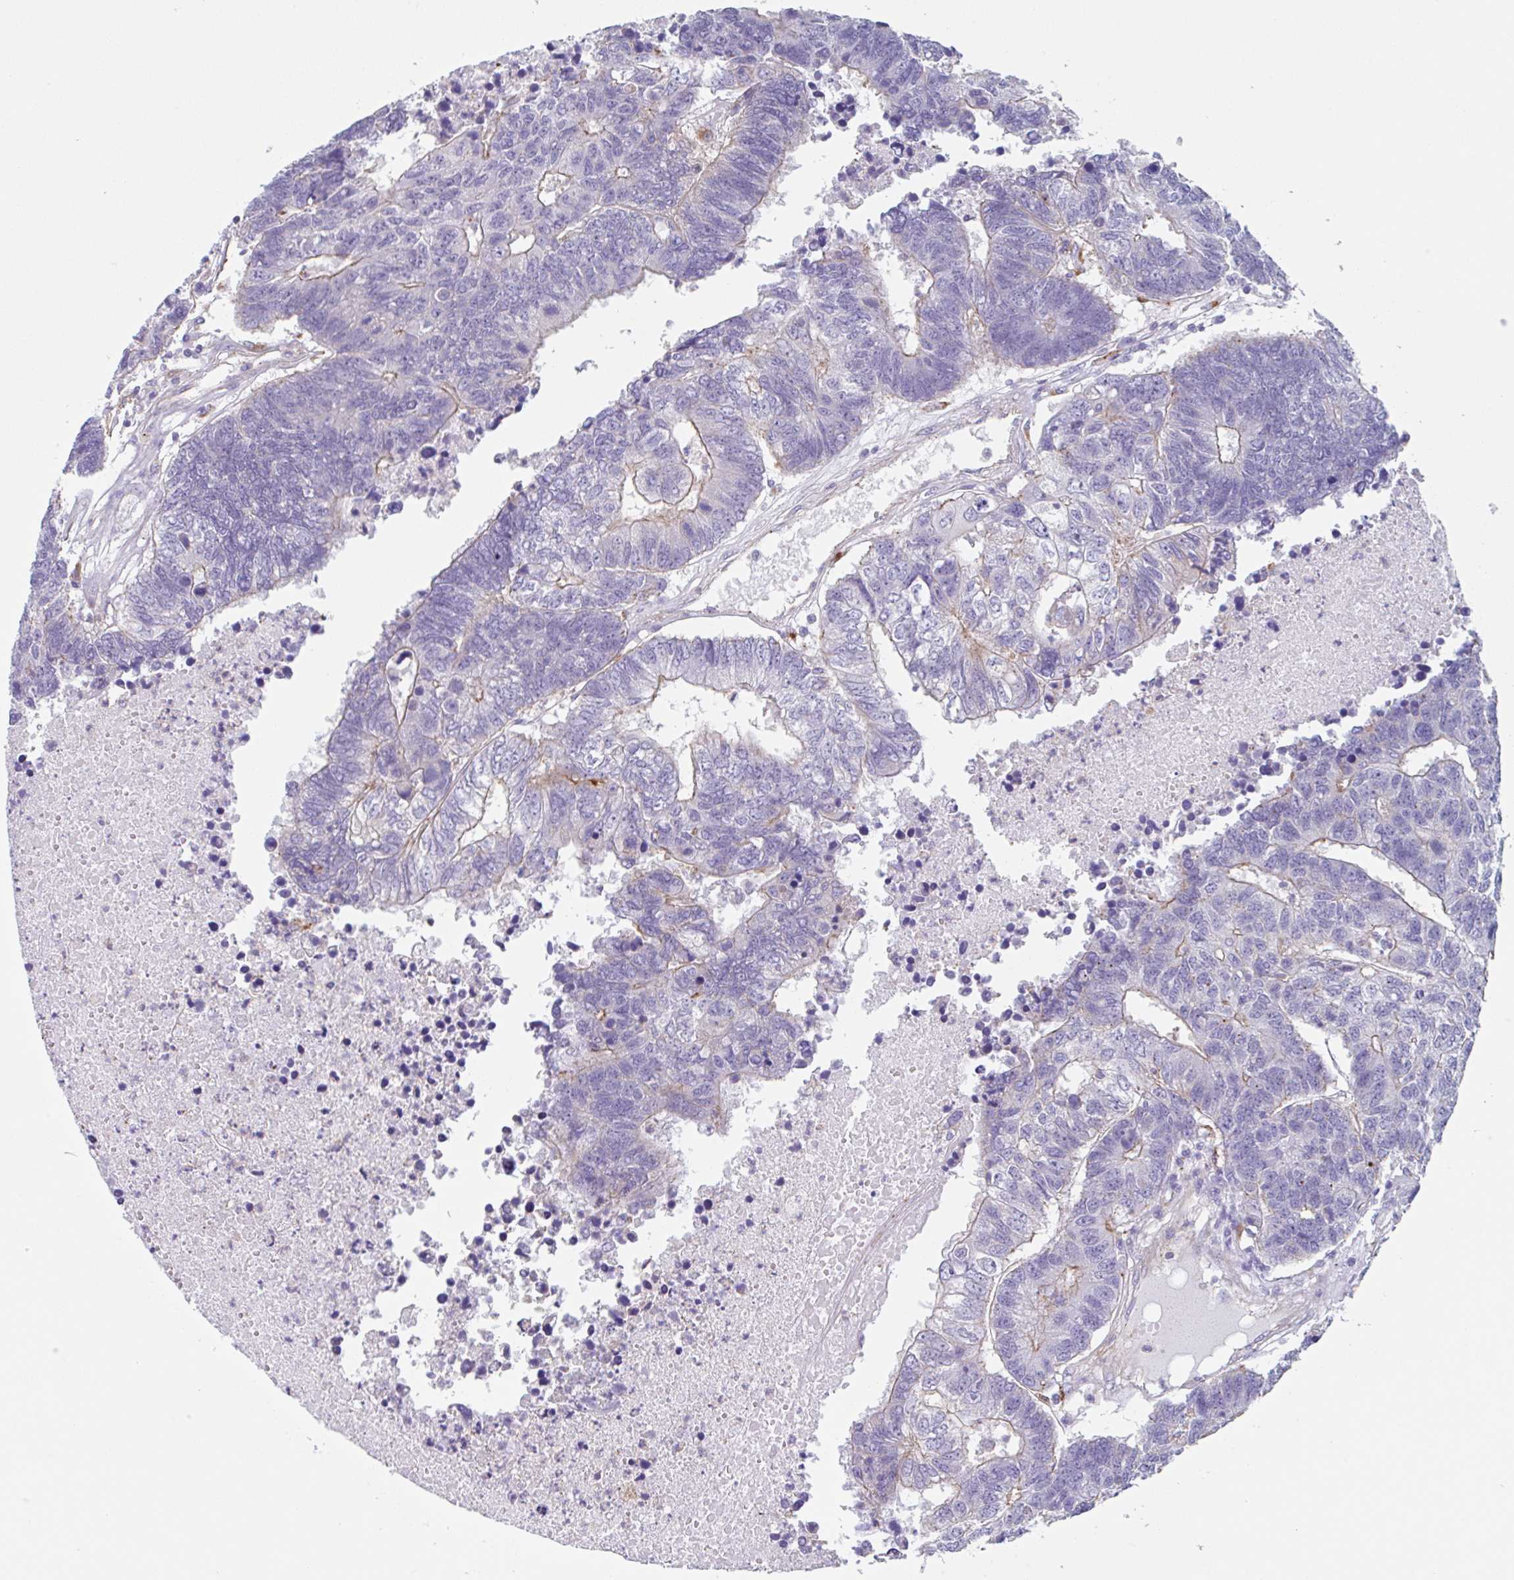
{"staining": {"intensity": "moderate", "quantity": "<25%", "location": "cytoplasmic/membranous"}, "tissue": "colorectal cancer", "cell_type": "Tumor cells", "image_type": "cancer", "snomed": [{"axis": "morphology", "description": "Adenocarcinoma, NOS"}, {"axis": "topography", "description": "Colon"}], "caption": "A brown stain labels moderate cytoplasmic/membranous positivity of a protein in human colorectal cancer tumor cells.", "gene": "LENG9", "patient": {"sex": "female", "age": 48}}